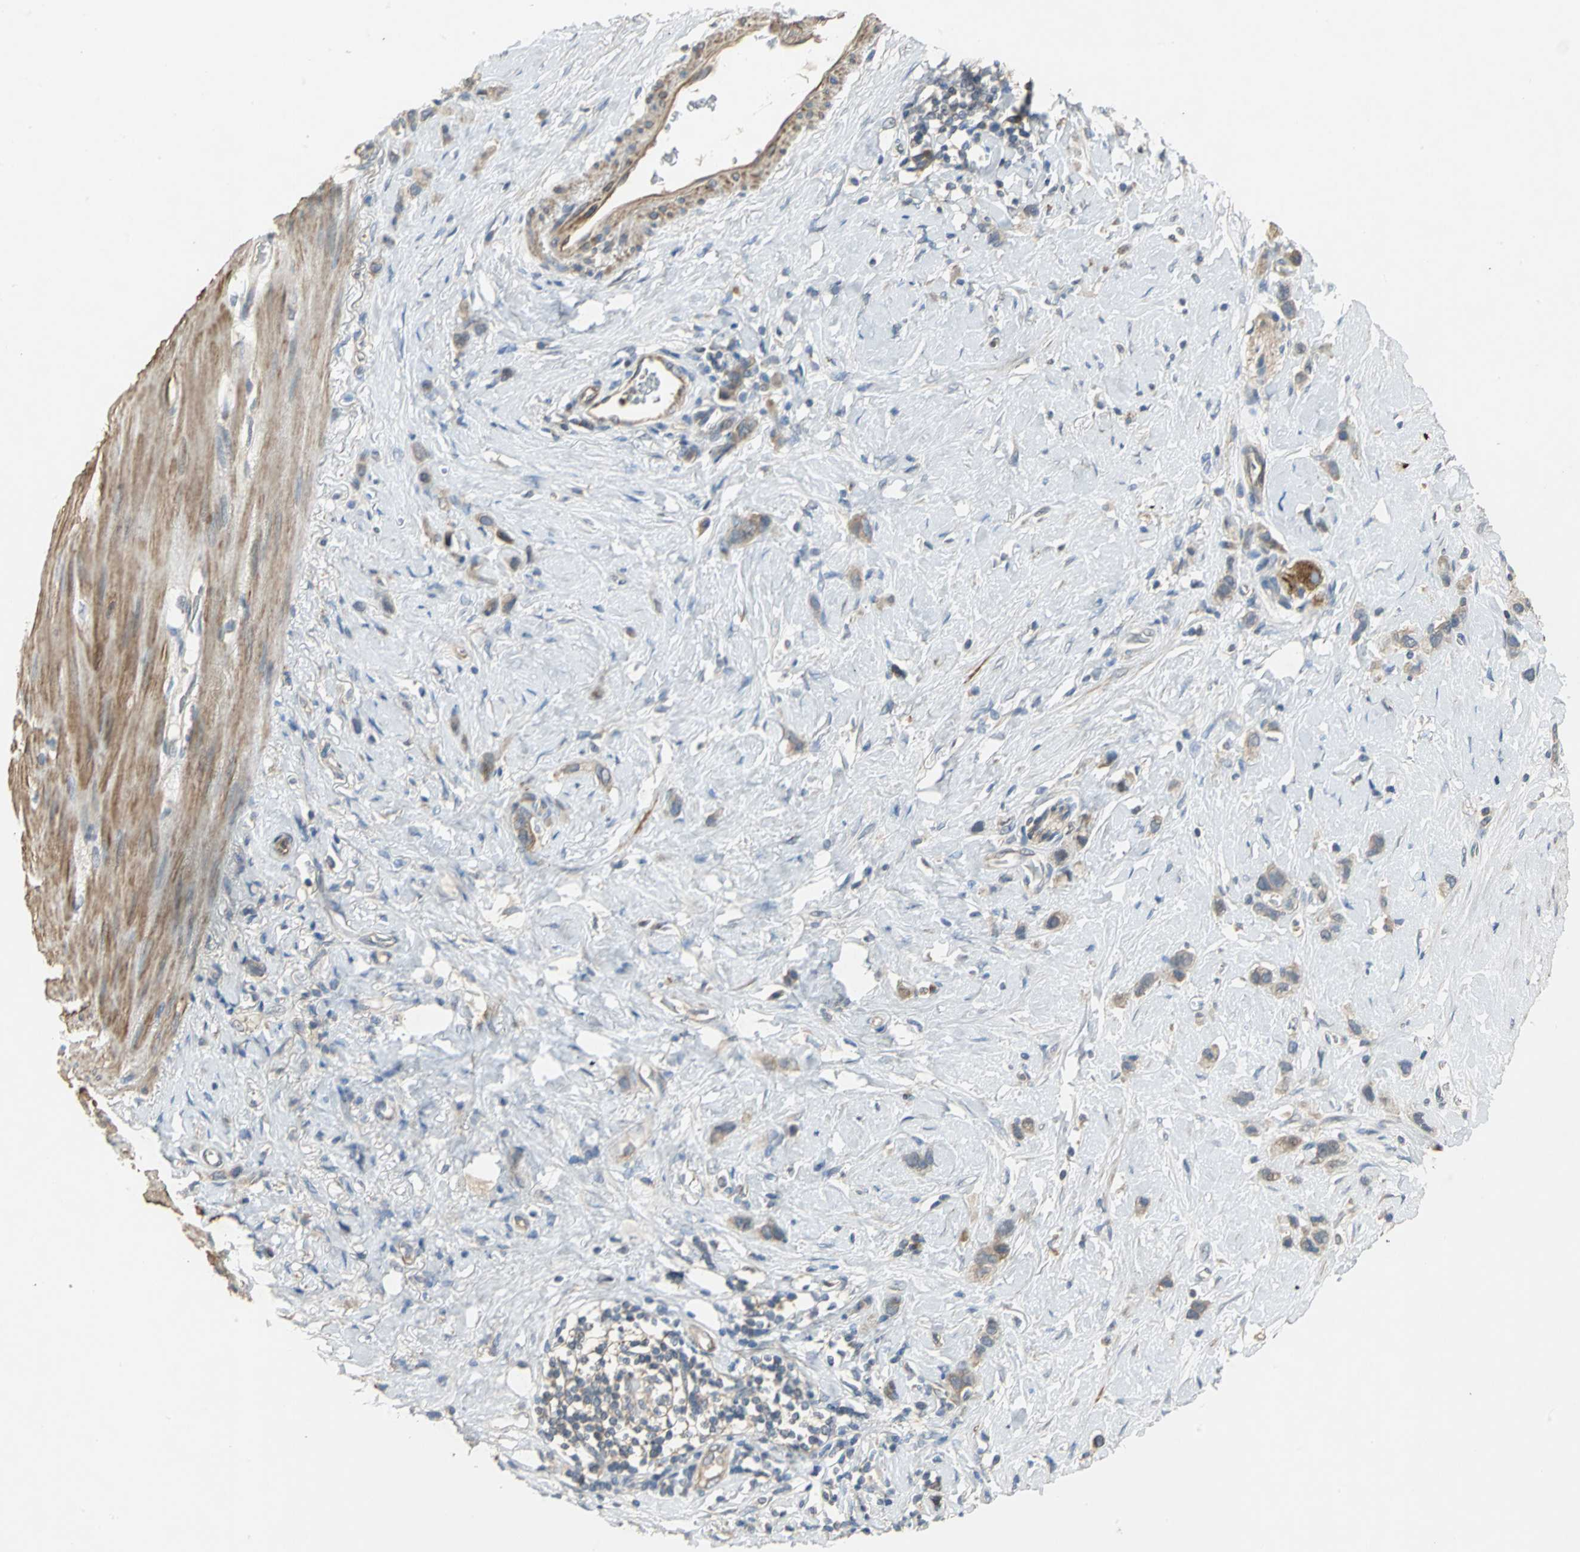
{"staining": {"intensity": "moderate", "quantity": ">75%", "location": "cytoplasmic/membranous"}, "tissue": "stomach cancer", "cell_type": "Tumor cells", "image_type": "cancer", "snomed": [{"axis": "morphology", "description": "Normal tissue, NOS"}, {"axis": "morphology", "description": "Adenocarcinoma, NOS"}, {"axis": "morphology", "description": "Adenocarcinoma, High grade"}, {"axis": "topography", "description": "Stomach, upper"}, {"axis": "topography", "description": "Stomach"}], "caption": "Stomach adenocarcinoma (high-grade) stained for a protein (brown) exhibits moderate cytoplasmic/membranous positive positivity in approximately >75% of tumor cells.", "gene": "MET", "patient": {"sex": "female", "age": 65}}